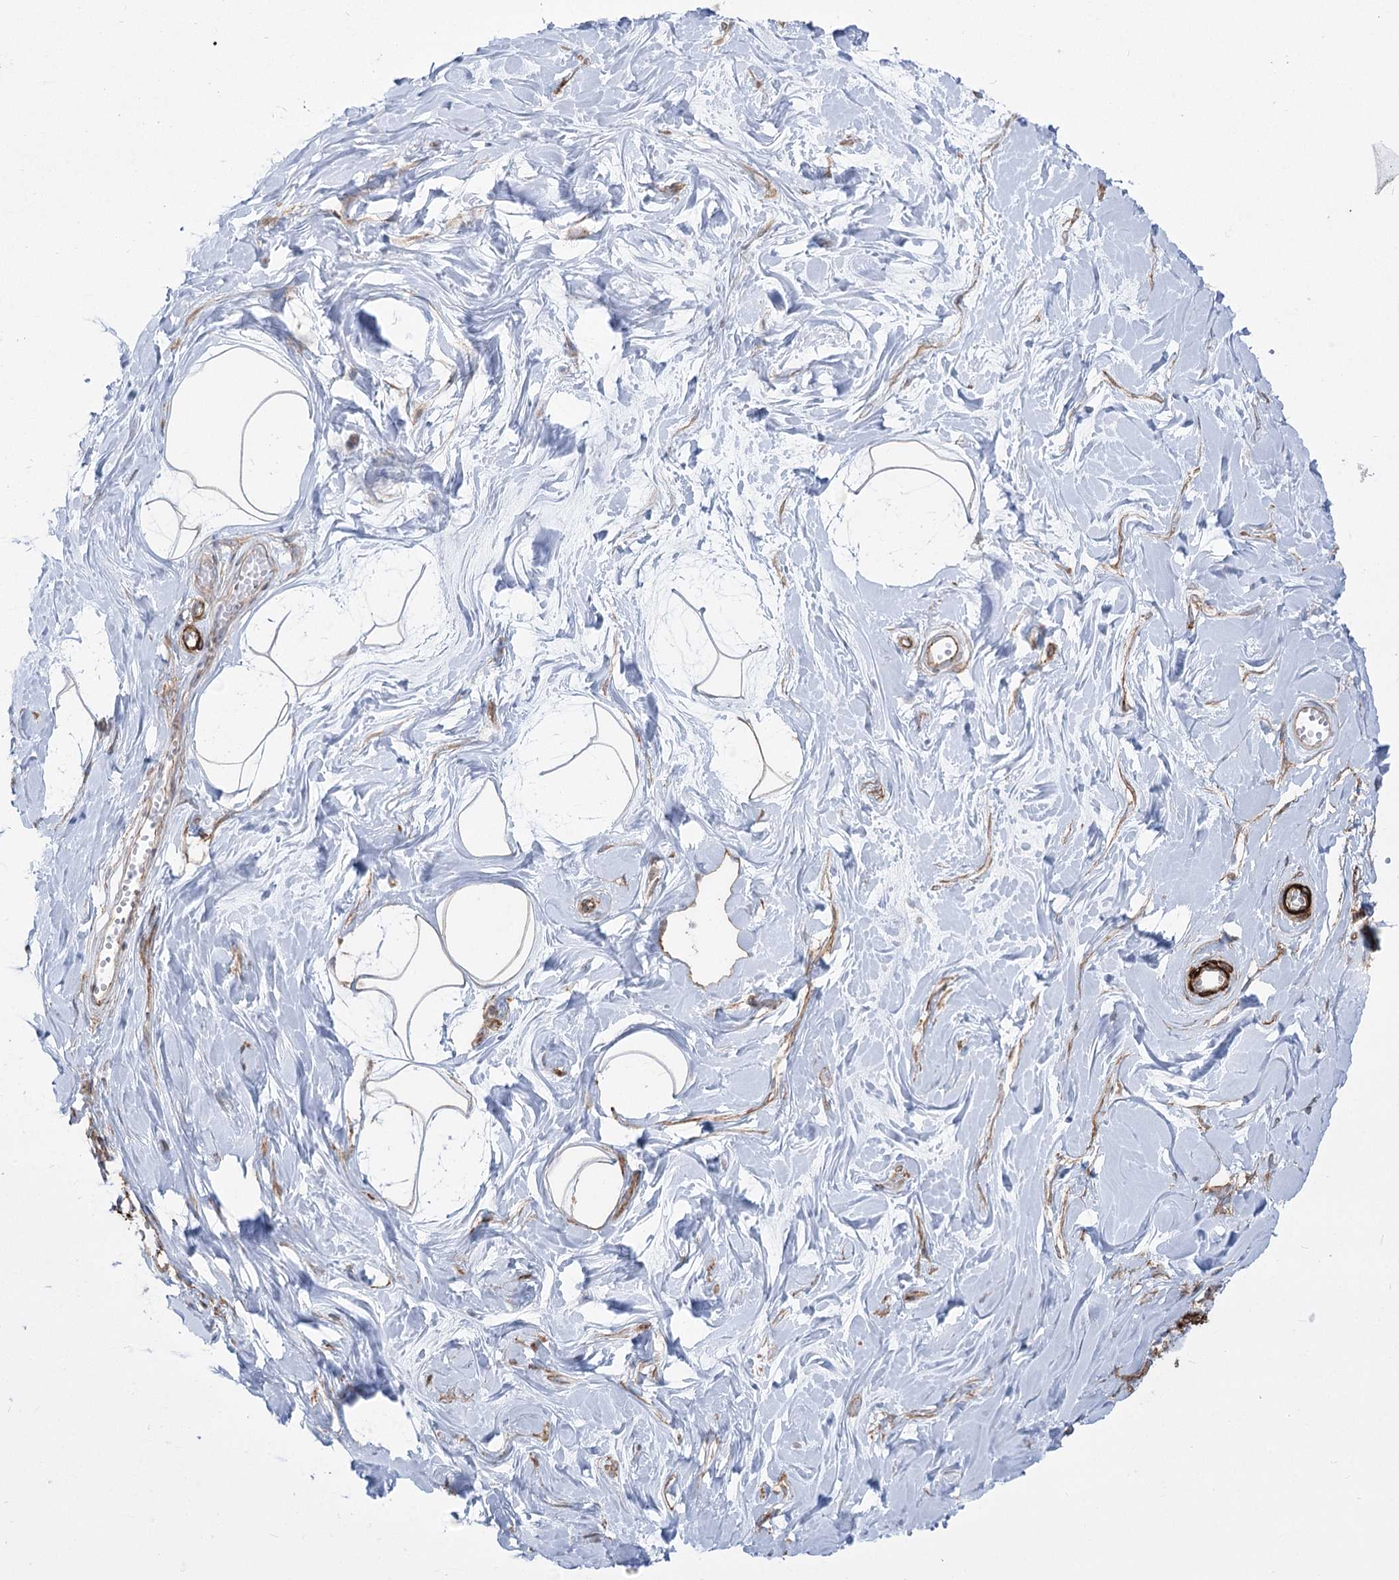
{"staining": {"intensity": "negative", "quantity": "none", "location": "none"}, "tissue": "breast", "cell_type": "Adipocytes", "image_type": "normal", "snomed": [{"axis": "morphology", "description": "Normal tissue, NOS"}, {"axis": "topography", "description": "Breast"}], "caption": "This is an immunohistochemistry (IHC) image of benign human breast. There is no staining in adipocytes.", "gene": "PLEKHA5", "patient": {"sex": "female", "age": 45}}